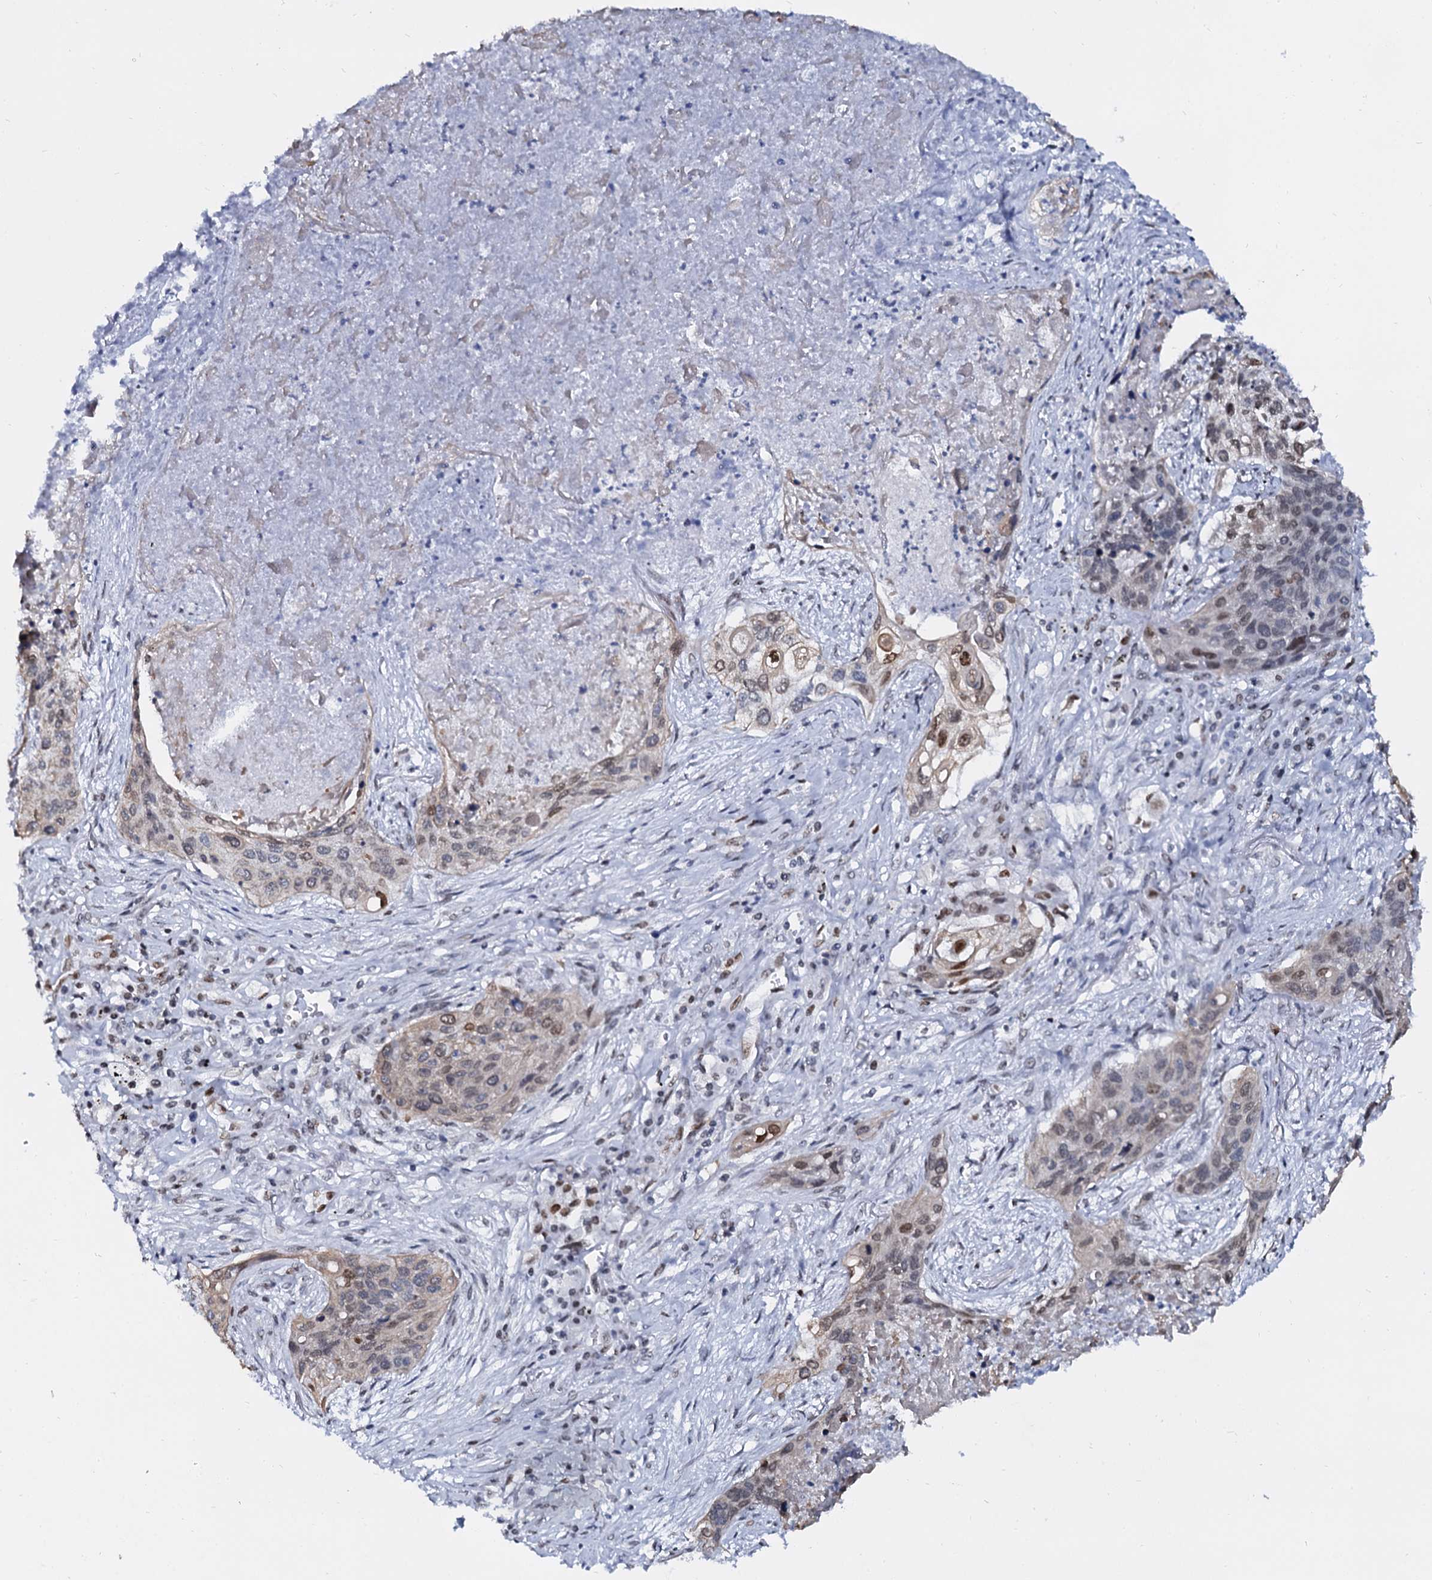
{"staining": {"intensity": "moderate", "quantity": "25%-75%", "location": "nuclear"}, "tissue": "lung cancer", "cell_type": "Tumor cells", "image_type": "cancer", "snomed": [{"axis": "morphology", "description": "Squamous cell carcinoma, NOS"}, {"axis": "topography", "description": "Lung"}], "caption": "Protein expression analysis of human lung squamous cell carcinoma reveals moderate nuclear expression in about 25%-75% of tumor cells.", "gene": "CMAS", "patient": {"sex": "female", "age": 63}}